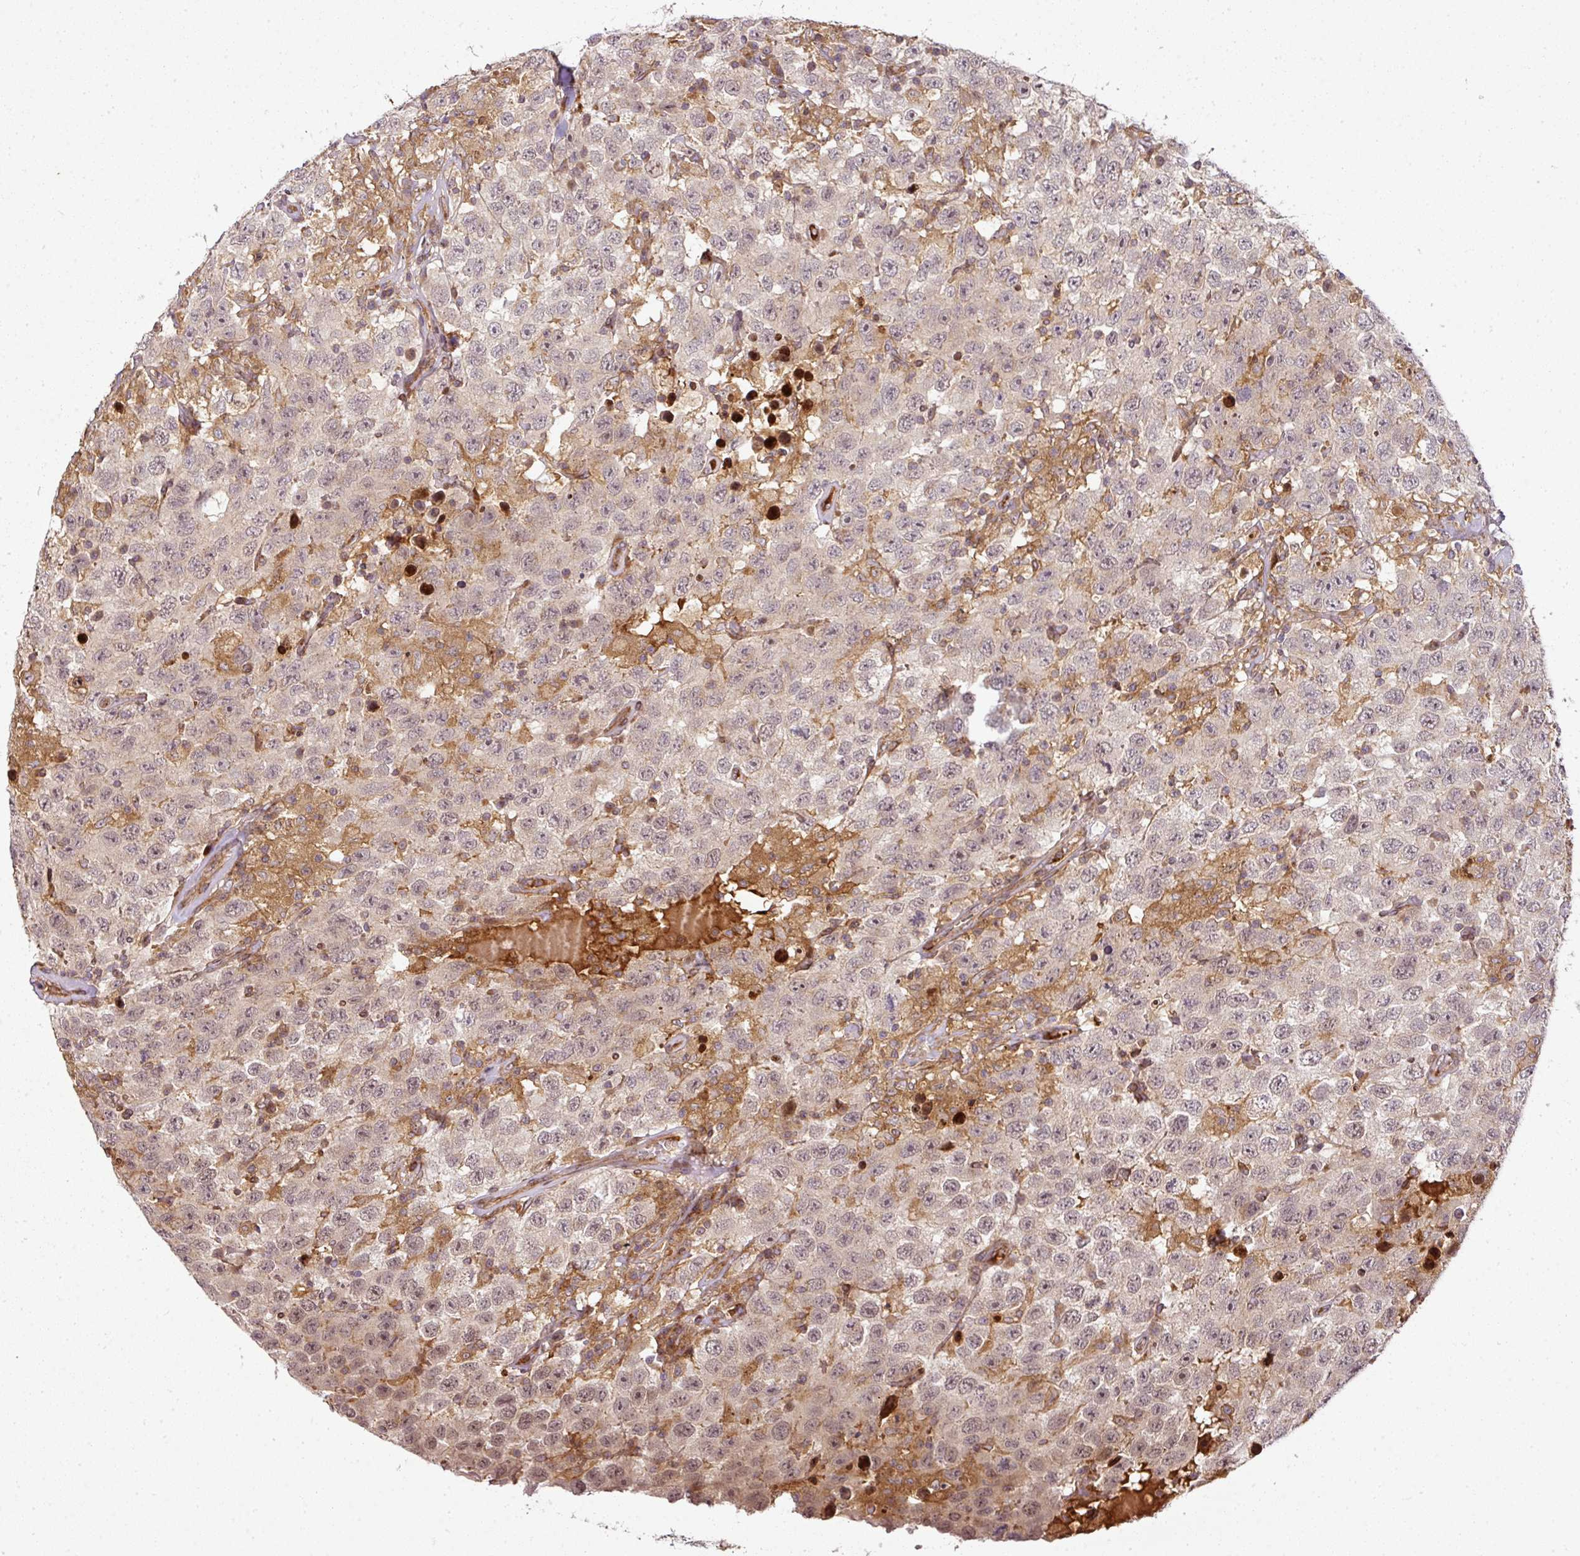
{"staining": {"intensity": "negative", "quantity": "none", "location": "none"}, "tissue": "testis cancer", "cell_type": "Tumor cells", "image_type": "cancer", "snomed": [{"axis": "morphology", "description": "Seminoma, NOS"}, {"axis": "topography", "description": "Testis"}], "caption": "Human seminoma (testis) stained for a protein using IHC shows no staining in tumor cells.", "gene": "ATAT1", "patient": {"sex": "male", "age": 41}}